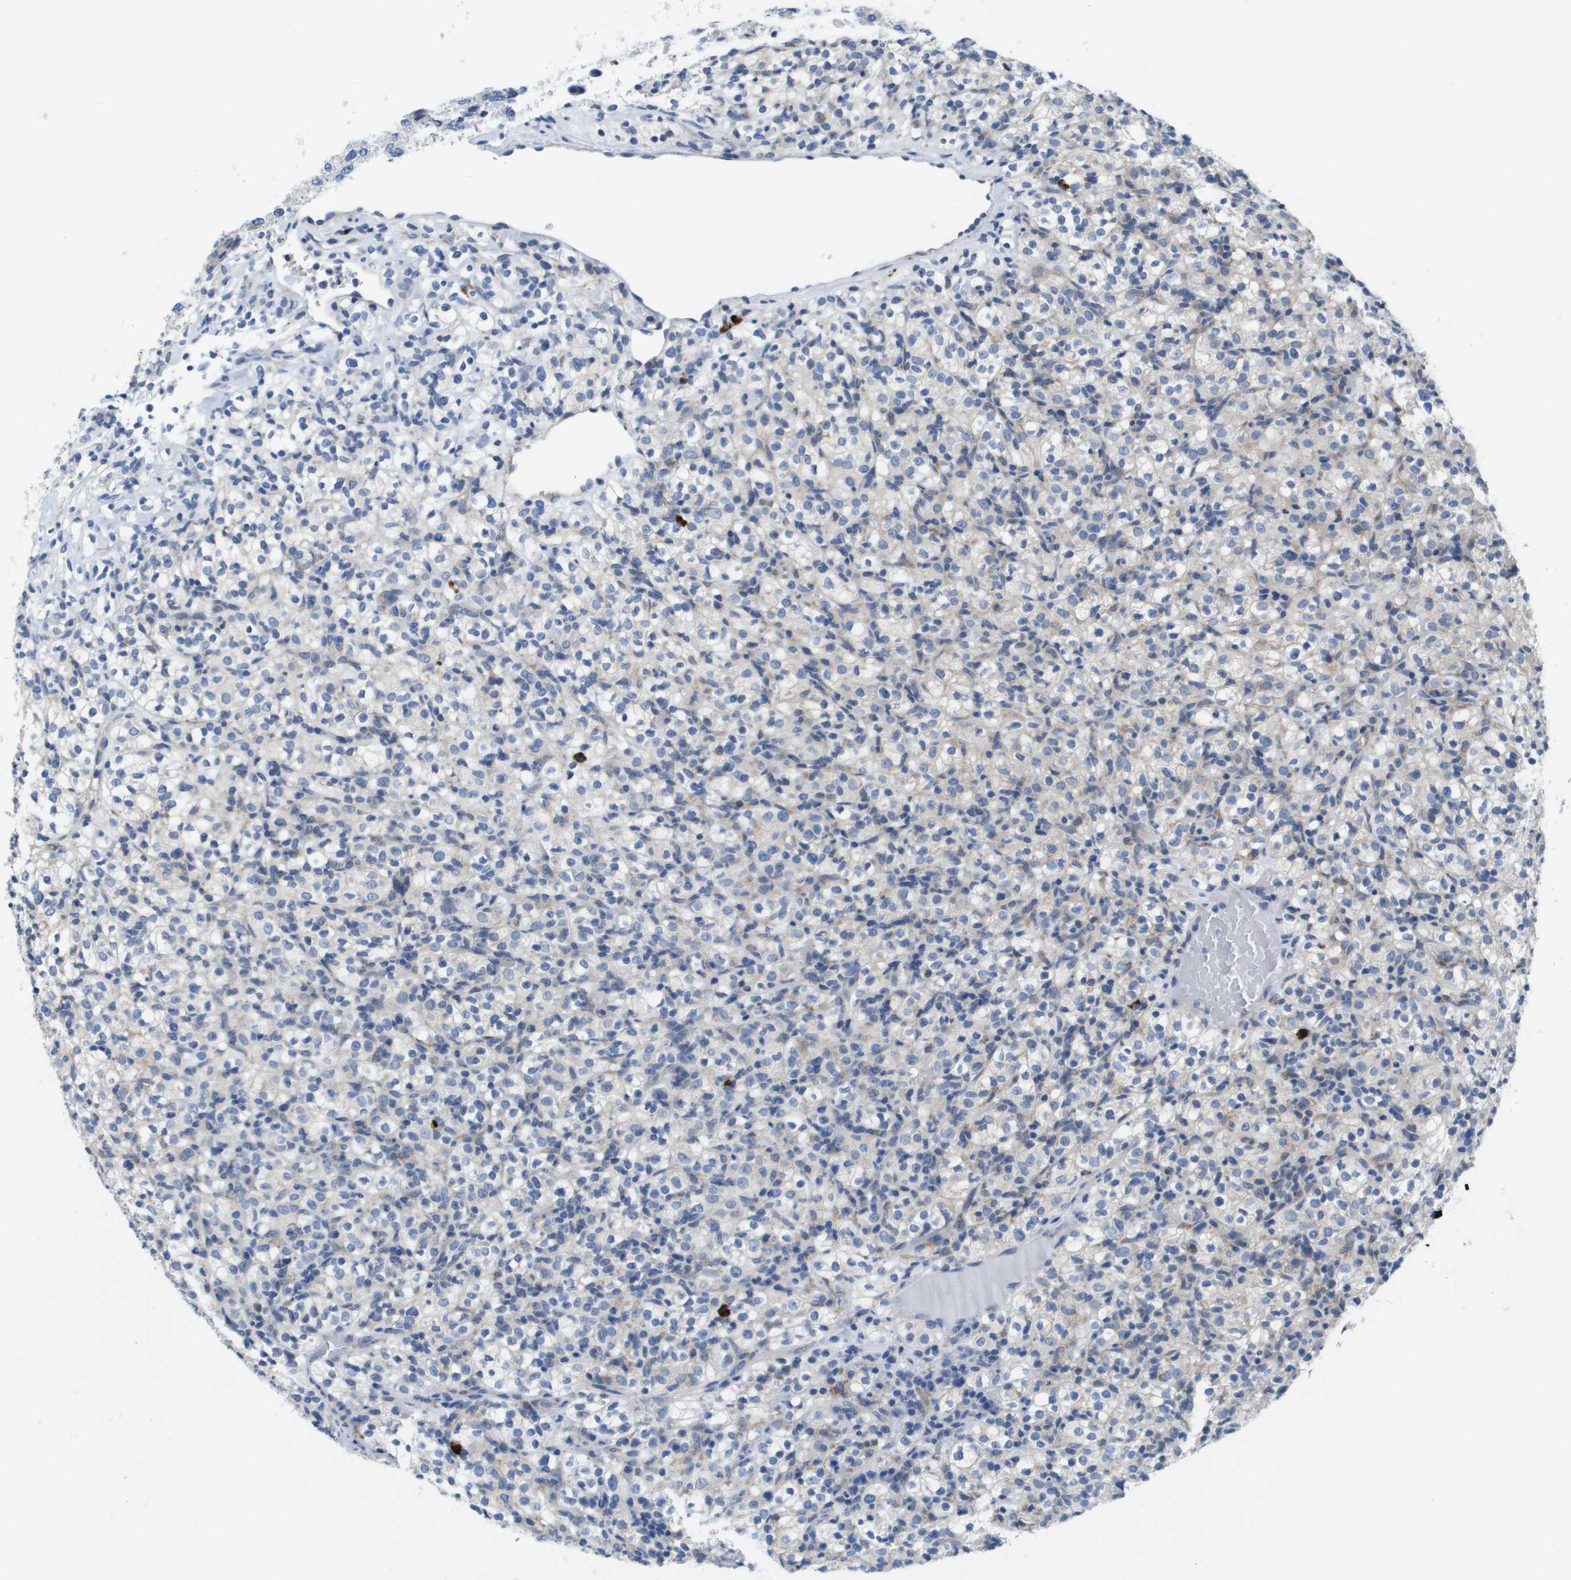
{"staining": {"intensity": "weak", "quantity": "<25%", "location": "cytoplasmic/membranous"}, "tissue": "renal cancer", "cell_type": "Tumor cells", "image_type": "cancer", "snomed": [{"axis": "morphology", "description": "Normal tissue, NOS"}, {"axis": "morphology", "description": "Adenocarcinoma, NOS"}, {"axis": "topography", "description": "Kidney"}], "caption": "High power microscopy photomicrograph of an immunohistochemistry (IHC) histopathology image of adenocarcinoma (renal), revealing no significant staining in tumor cells. (Brightfield microscopy of DAB (3,3'-diaminobenzidine) immunohistochemistry (IHC) at high magnification).", "gene": "CD3G", "patient": {"sex": "female", "age": 72}}